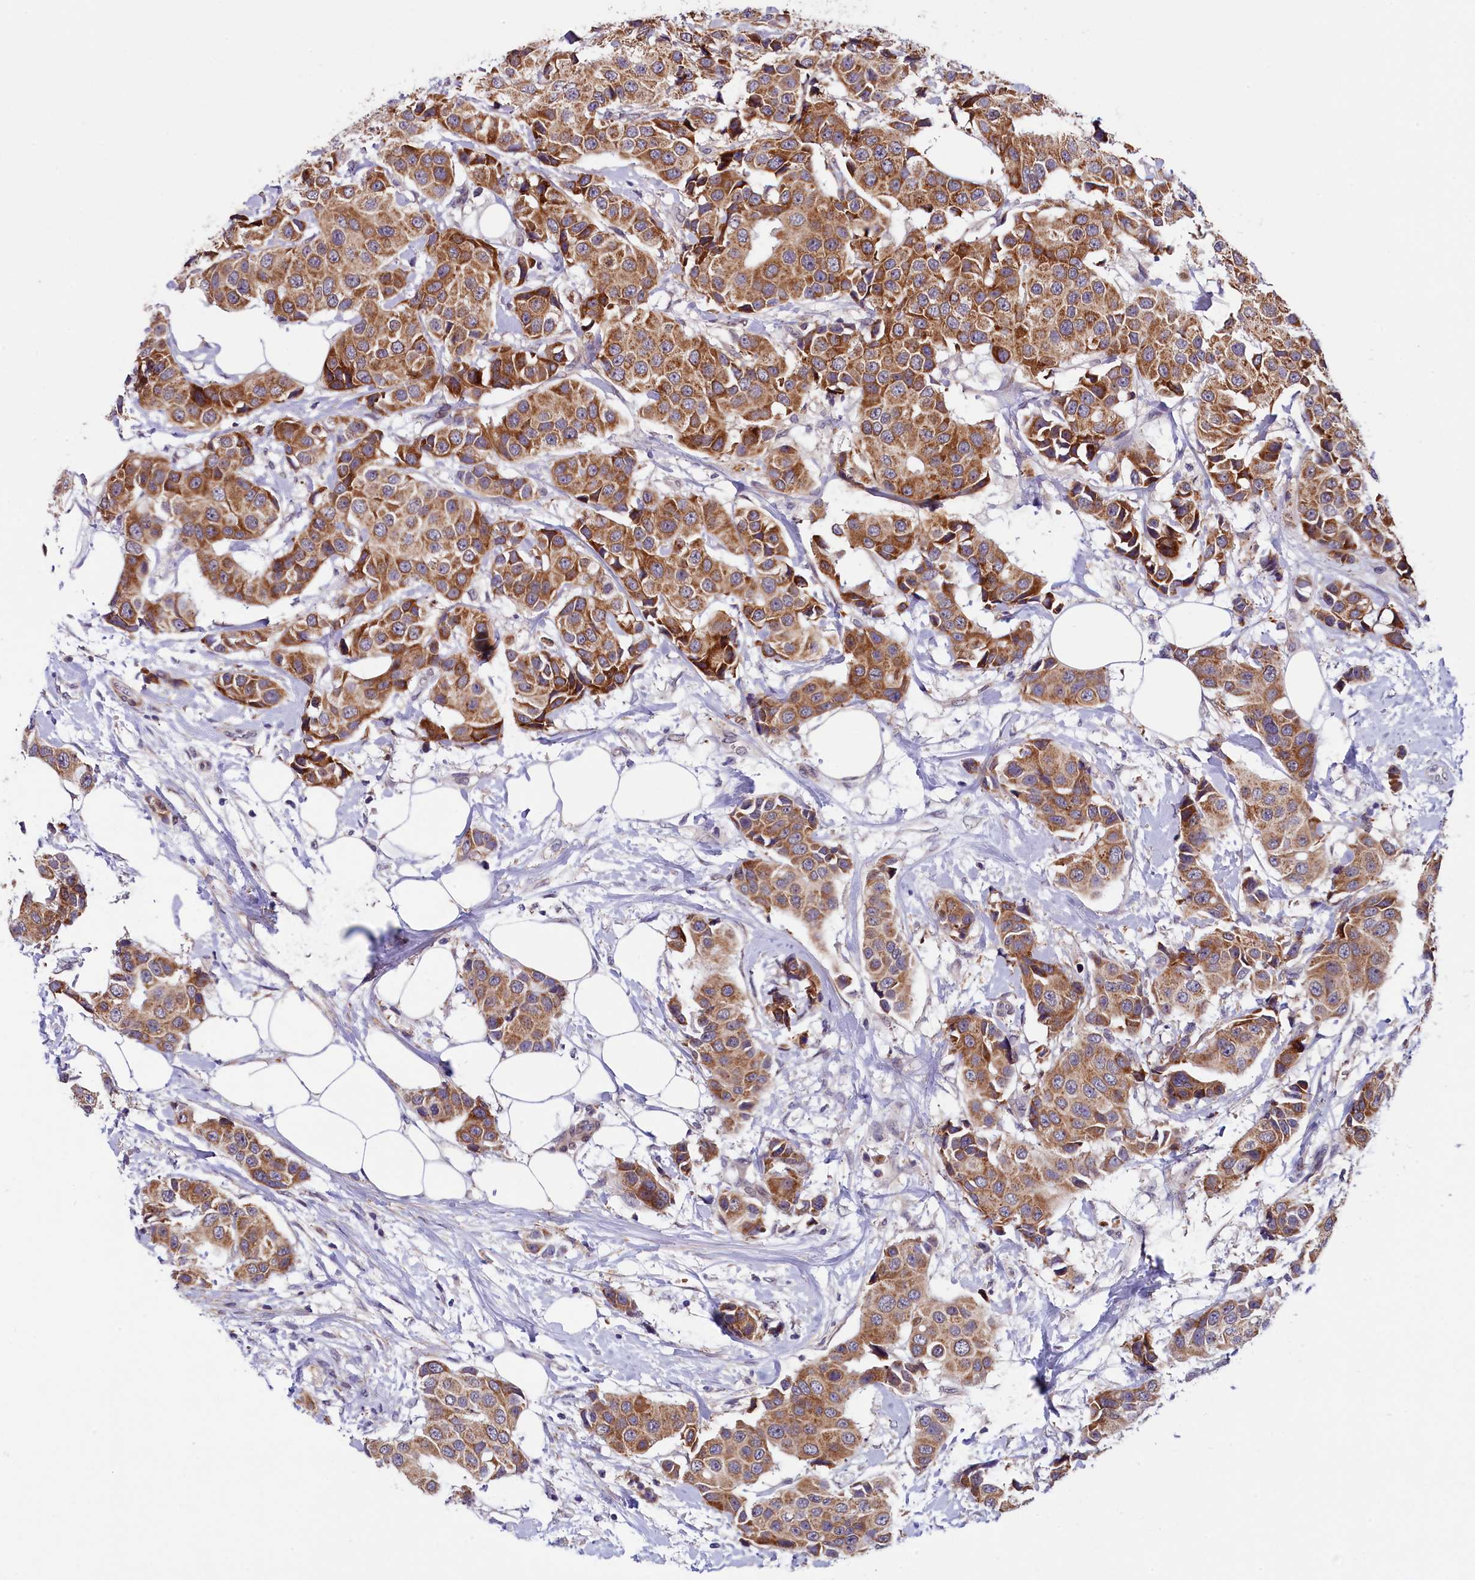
{"staining": {"intensity": "moderate", "quantity": ">75%", "location": "cytoplasmic/membranous"}, "tissue": "breast cancer", "cell_type": "Tumor cells", "image_type": "cancer", "snomed": [{"axis": "morphology", "description": "Normal tissue, NOS"}, {"axis": "morphology", "description": "Duct carcinoma"}, {"axis": "topography", "description": "Breast"}], "caption": "Immunohistochemical staining of breast cancer exhibits medium levels of moderate cytoplasmic/membranous expression in approximately >75% of tumor cells.", "gene": "SLC39A6", "patient": {"sex": "female", "age": 39}}